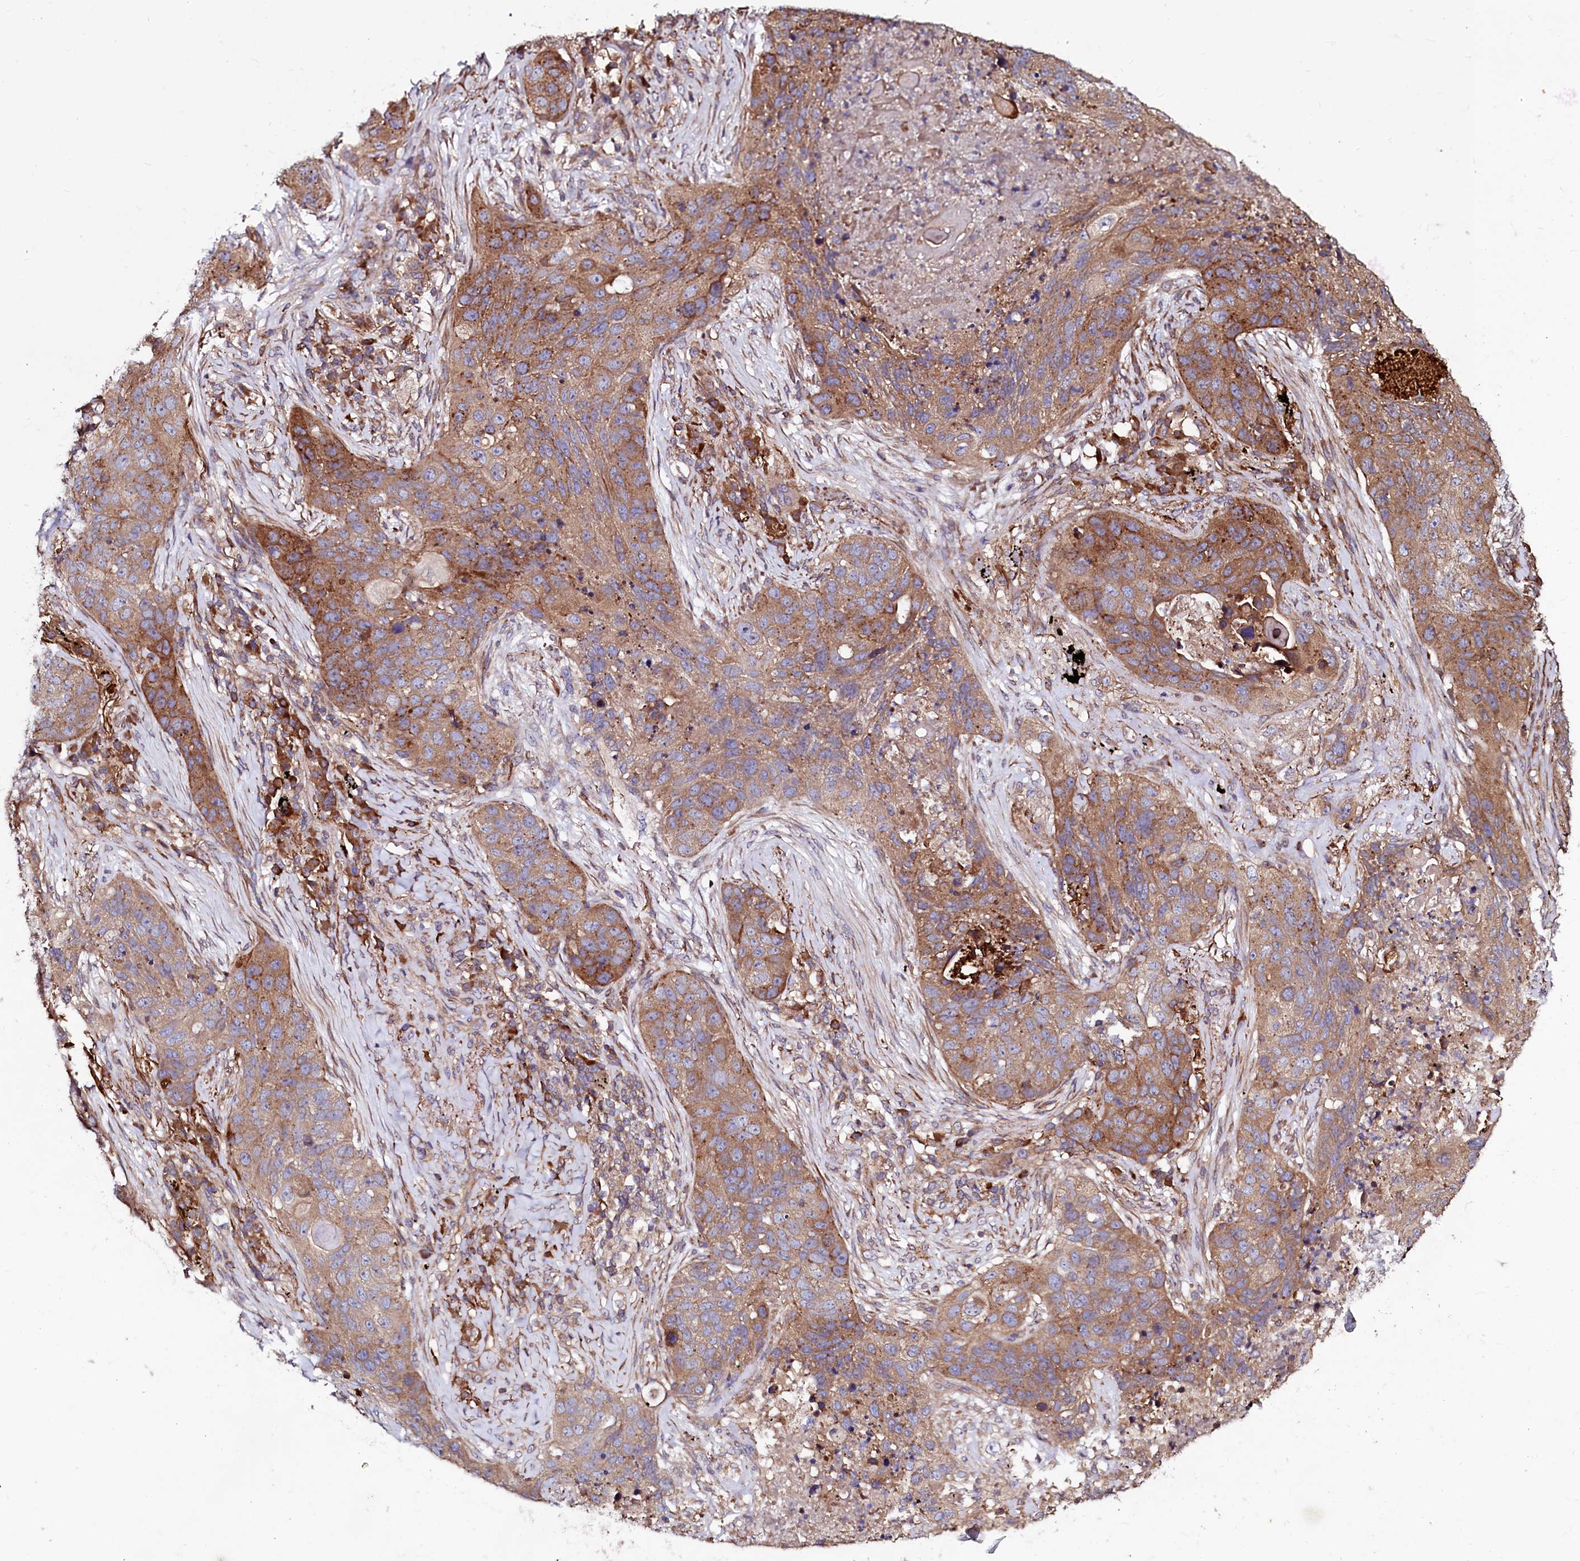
{"staining": {"intensity": "moderate", "quantity": "25%-75%", "location": "cytoplasmic/membranous"}, "tissue": "lung cancer", "cell_type": "Tumor cells", "image_type": "cancer", "snomed": [{"axis": "morphology", "description": "Squamous cell carcinoma, NOS"}, {"axis": "topography", "description": "Lung"}], "caption": "This is a micrograph of immunohistochemistry staining of lung squamous cell carcinoma, which shows moderate expression in the cytoplasmic/membranous of tumor cells.", "gene": "USPL1", "patient": {"sex": "female", "age": 63}}